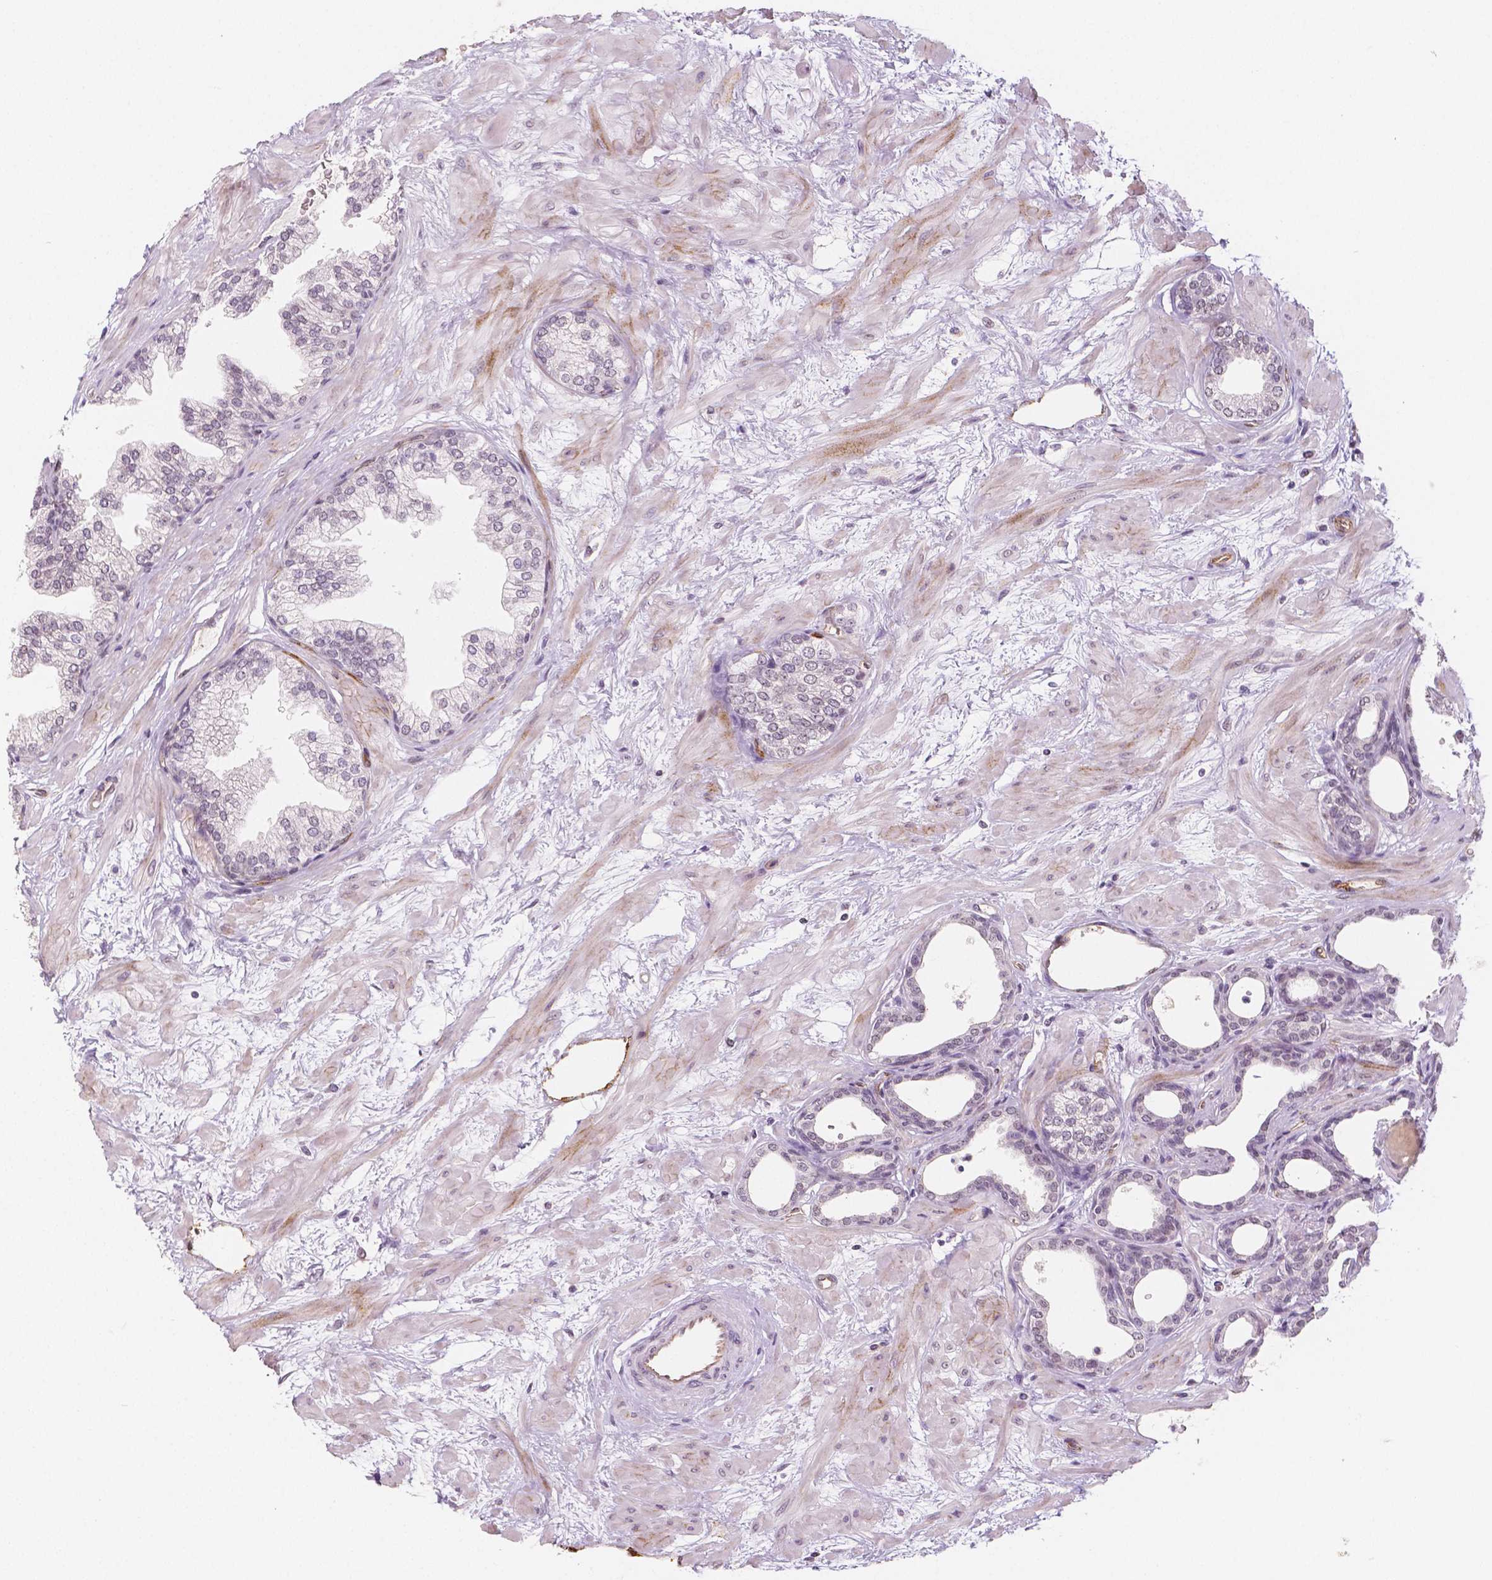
{"staining": {"intensity": "weak", "quantity": "<25%", "location": "nuclear"}, "tissue": "prostate", "cell_type": "Glandular cells", "image_type": "normal", "snomed": [{"axis": "morphology", "description": "Normal tissue, NOS"}, {"axis": "topography", "description": "Prostate"}], "caption": "Benign prostate was stained to show a protein in brown. There is no significant positivity in glandular cells. (Stains: DAB immunohistochemistry (IHC) with hematoxylin counter stain, Microscopy: brightfield microscopy at high magnification).", "gene": "KDM5B", "patient": {"sex": "male", "age": 37}}